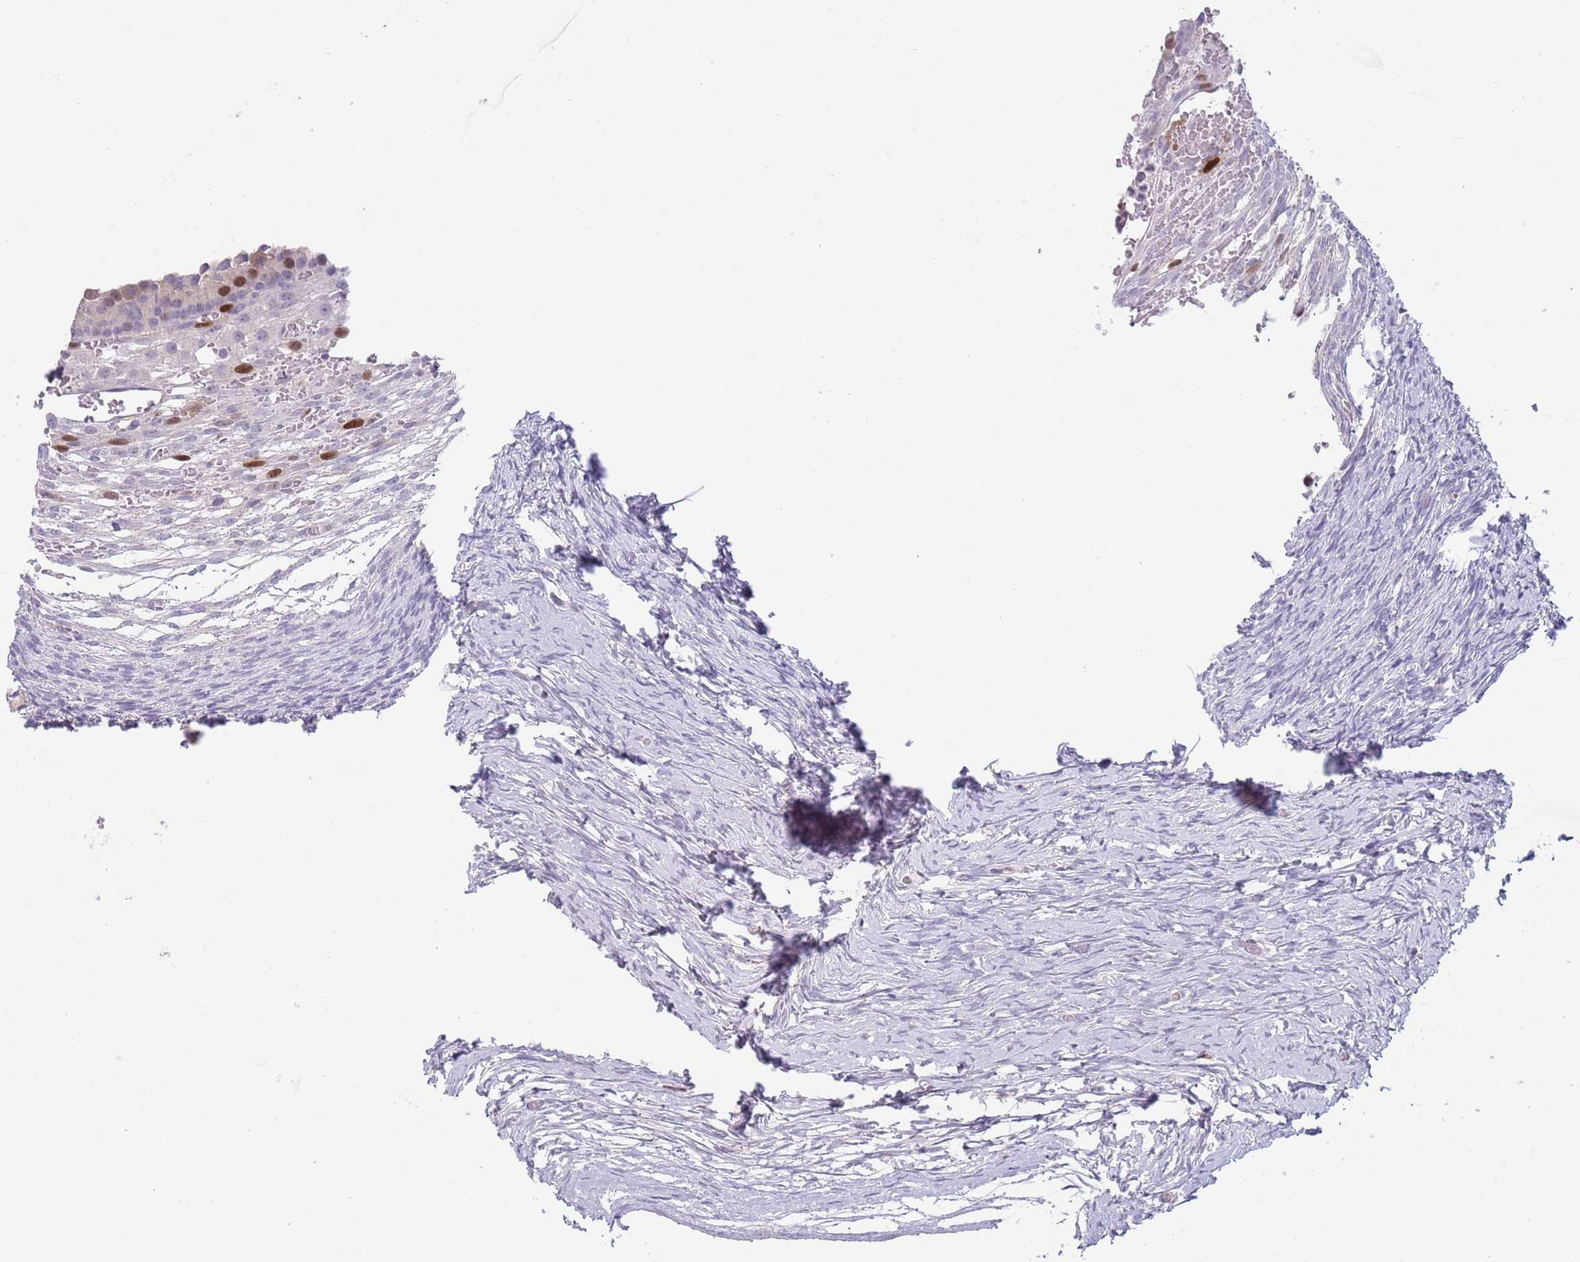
{"staining": {"intensity": "negative", "quantity": "none", "location": "none"}, "tissue": "ovary", "cell_type": "Ovarian stroma cells", "image_type": "normal", "snomed": [{"axis": "morphology", "description": "Normal tissue, NOS"}, {"axis": "topography", "description": "Ovary"}], "caption": "DAB (3,3'-diaminobenzidine) immunohistochemical staining of benign ovary shows no significant positivity in ovarian stroma cells.", "gene": "PIMREG", "patient": {"sex": "female", "age": 39}}